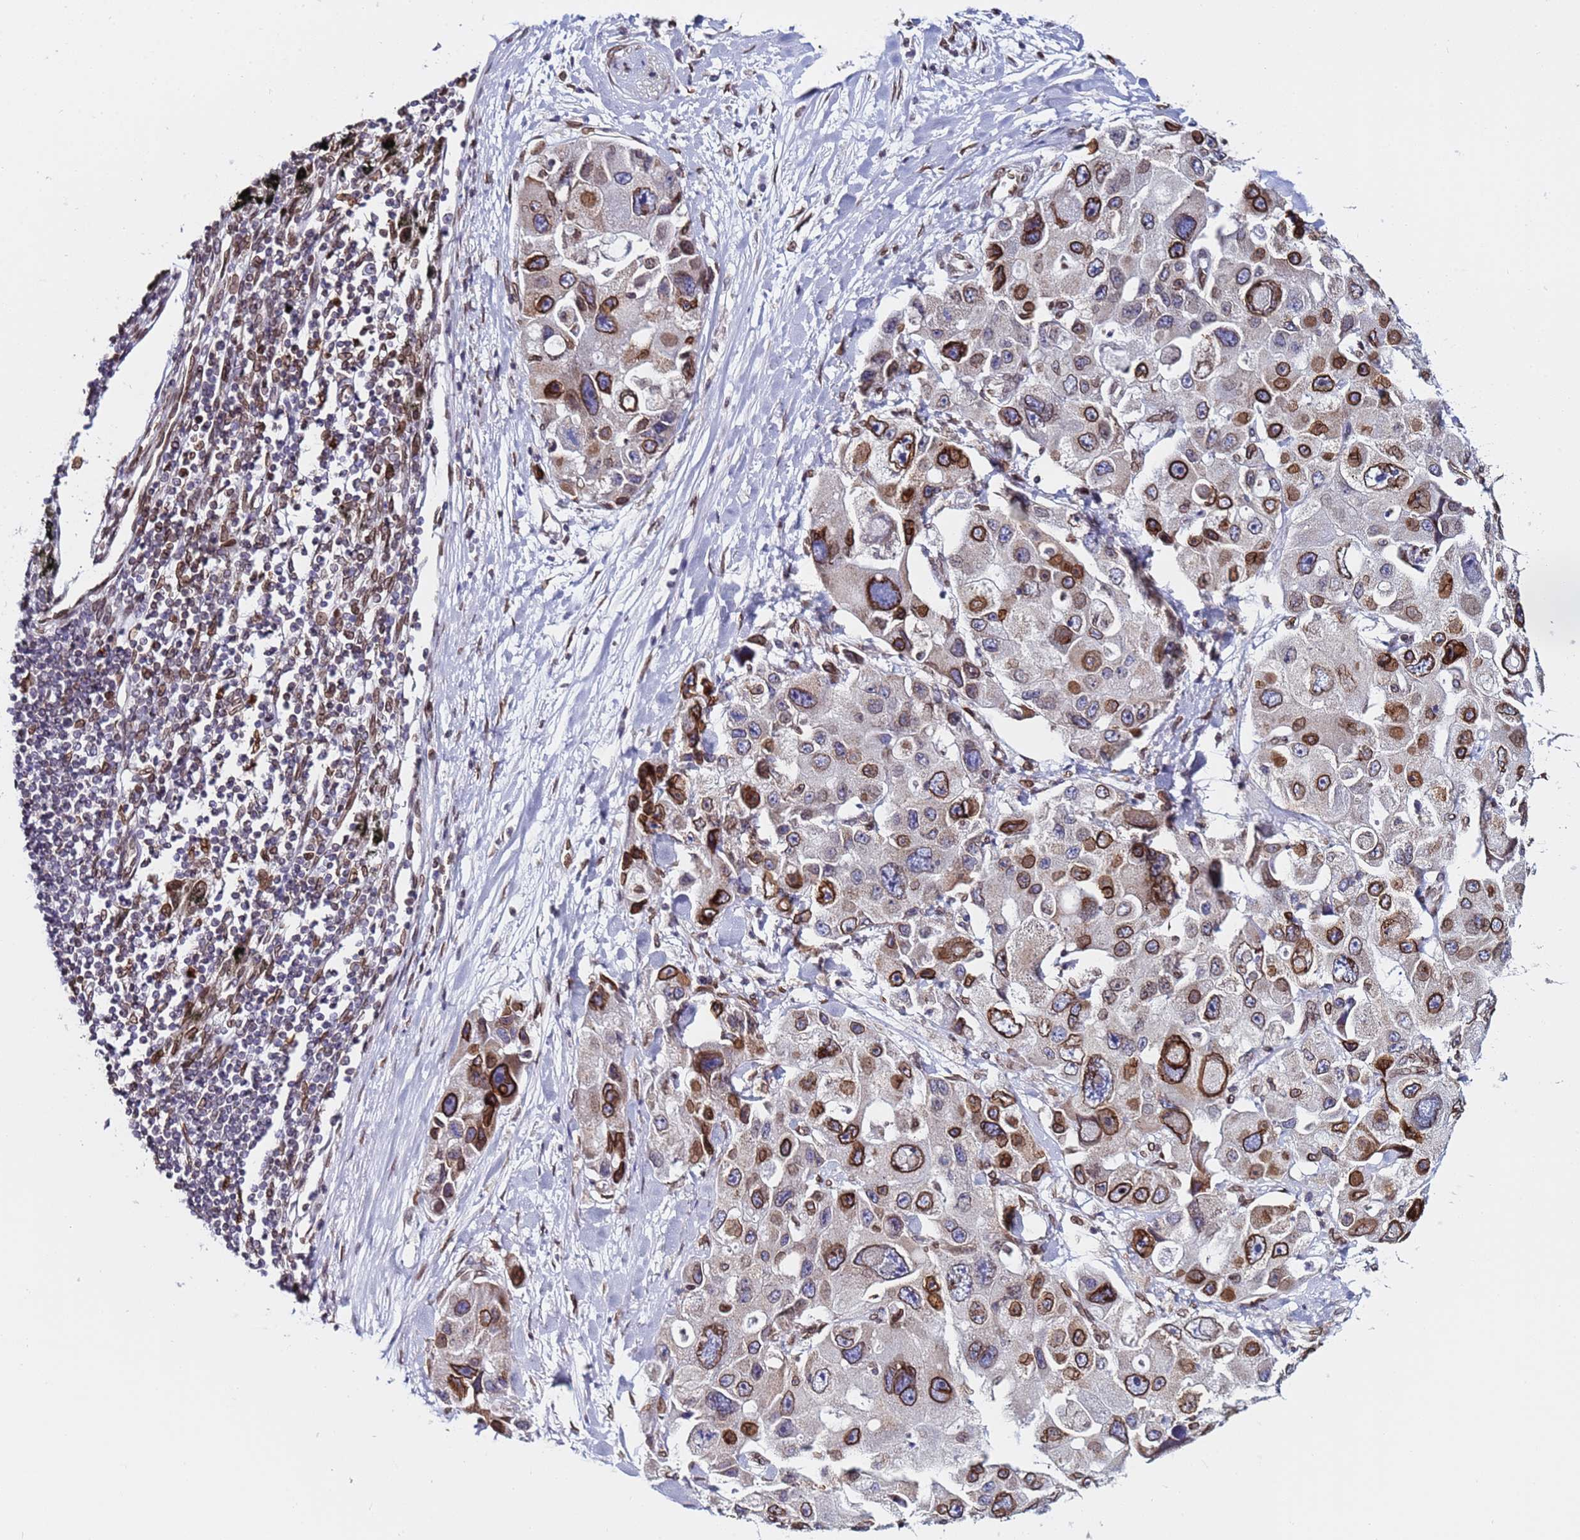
{"staining": {"intensity": "strong", "quantity": "25%-75%", "location": "cytoplasmic/membranous,nuclear"}, "tissue": "lung cancer", "cell_type": "Tumor cells", "image_type": "cancer", "snomed": [{"axis": "morphology", "description": "Adenocarcinoma, NOS"}, {"axis": "topography", "description": "Lung"}], "caption": "Protein expression analysis of adenocarcinoma (lung) reveals strong cytoplasmic/membranous and nuclear staining in about 25%-75% of tumor cells.", "gene": "TOR1AIP1", "patient": {"sex": "female", "age": 54}}